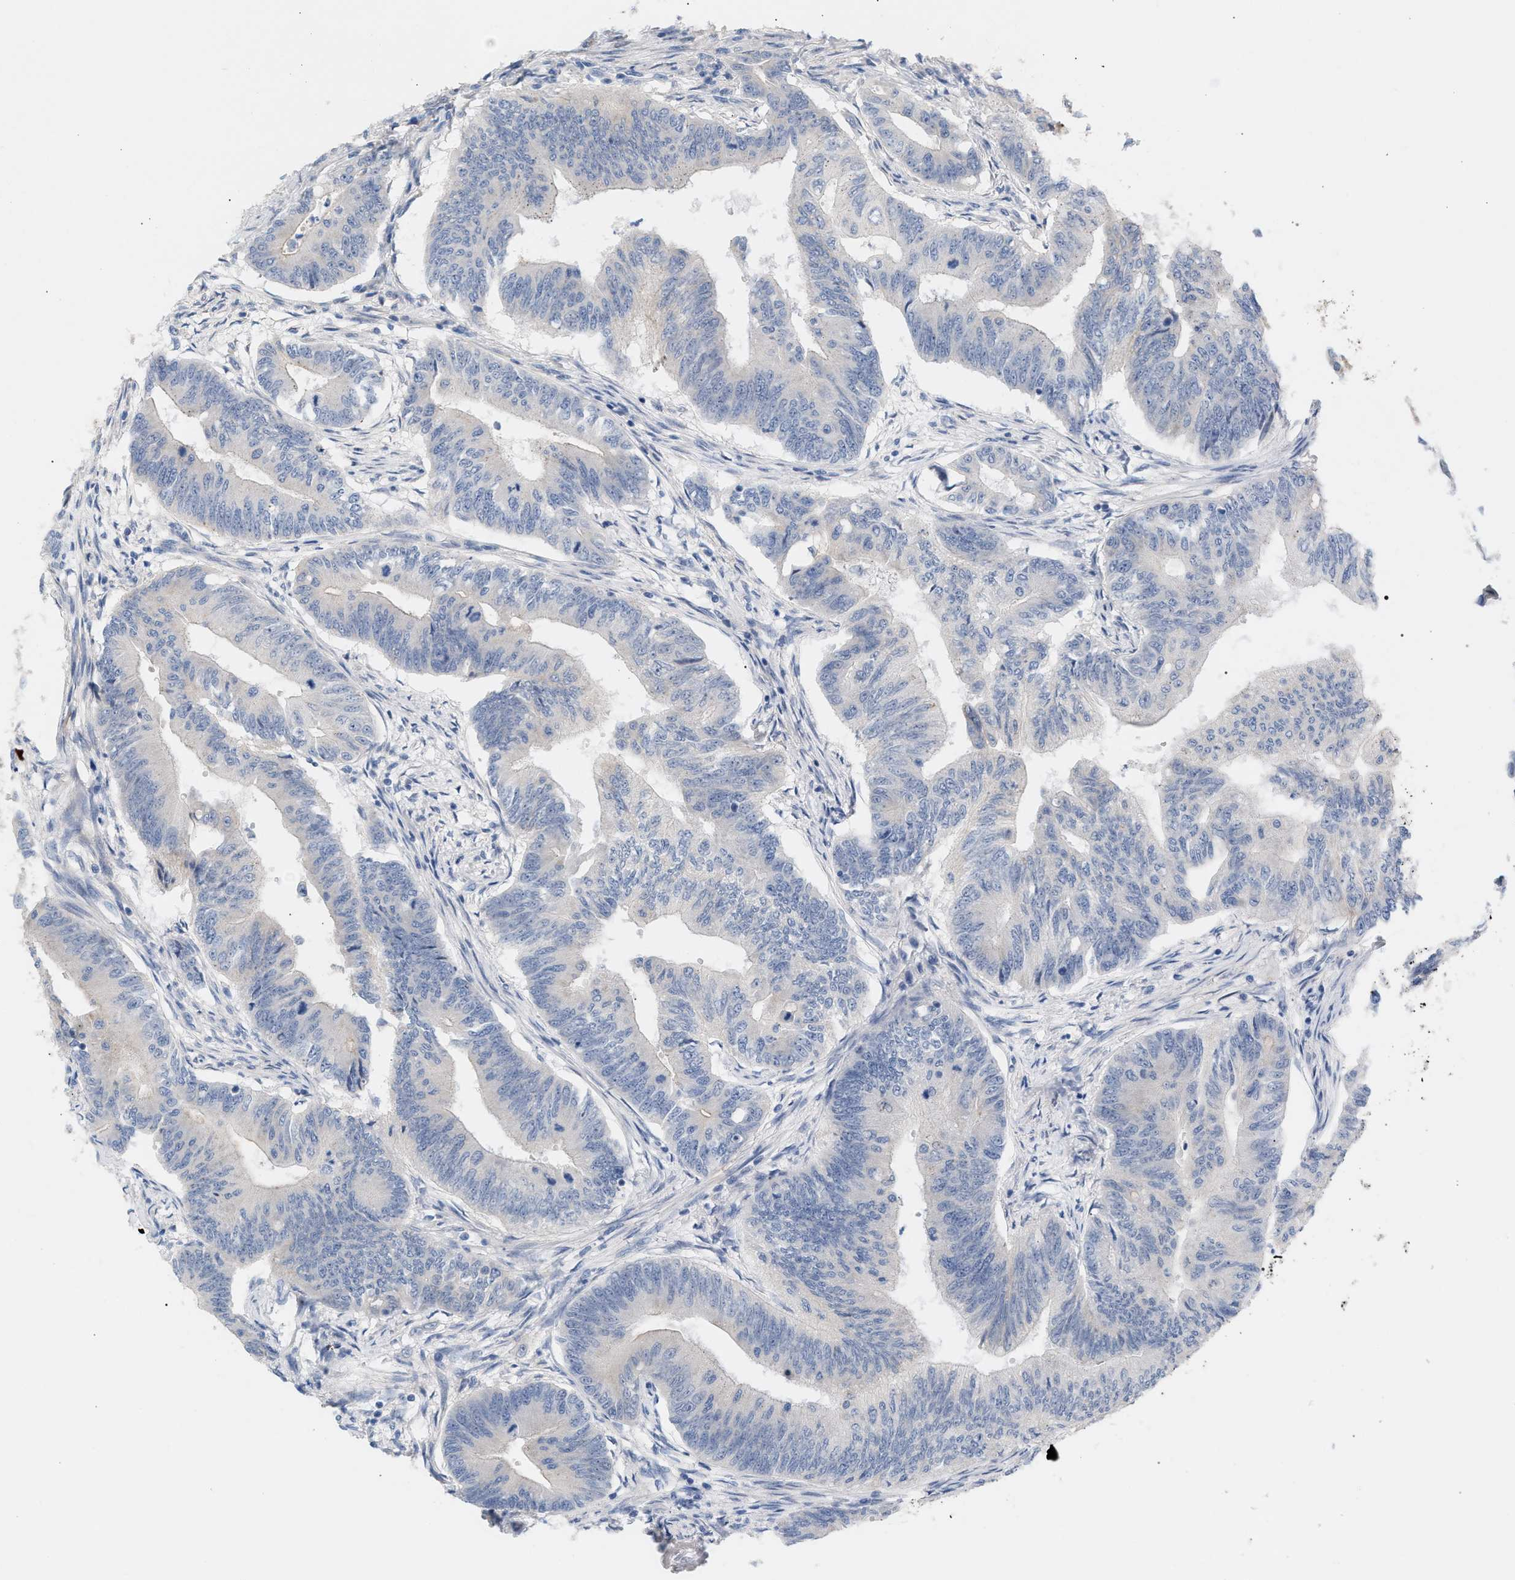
{"staining": {"intensity": "weak", "quantity": "<25%", "location": "cytoplasmic/membranous"}, "tissue": "colorectal cancer", "cell_type": "Tumor cells", "image_type": "cancer", "snomed": [{"axis": "morphology", "description": "Adenoma, NOS"}, {"axis": "morphology", "description": "Adenocarcinoma, NOS"}, {"axis": "topography", "description": "Colon"}], "caption": "Immunohistochemistry (IHC) micrograph of human colorectal adenocarcinoma stained for a protein (brown), which demonstrates no staining in tumor cells.", "gene": "LRCH1", "patient": {"sex": "male", "age": 79}}